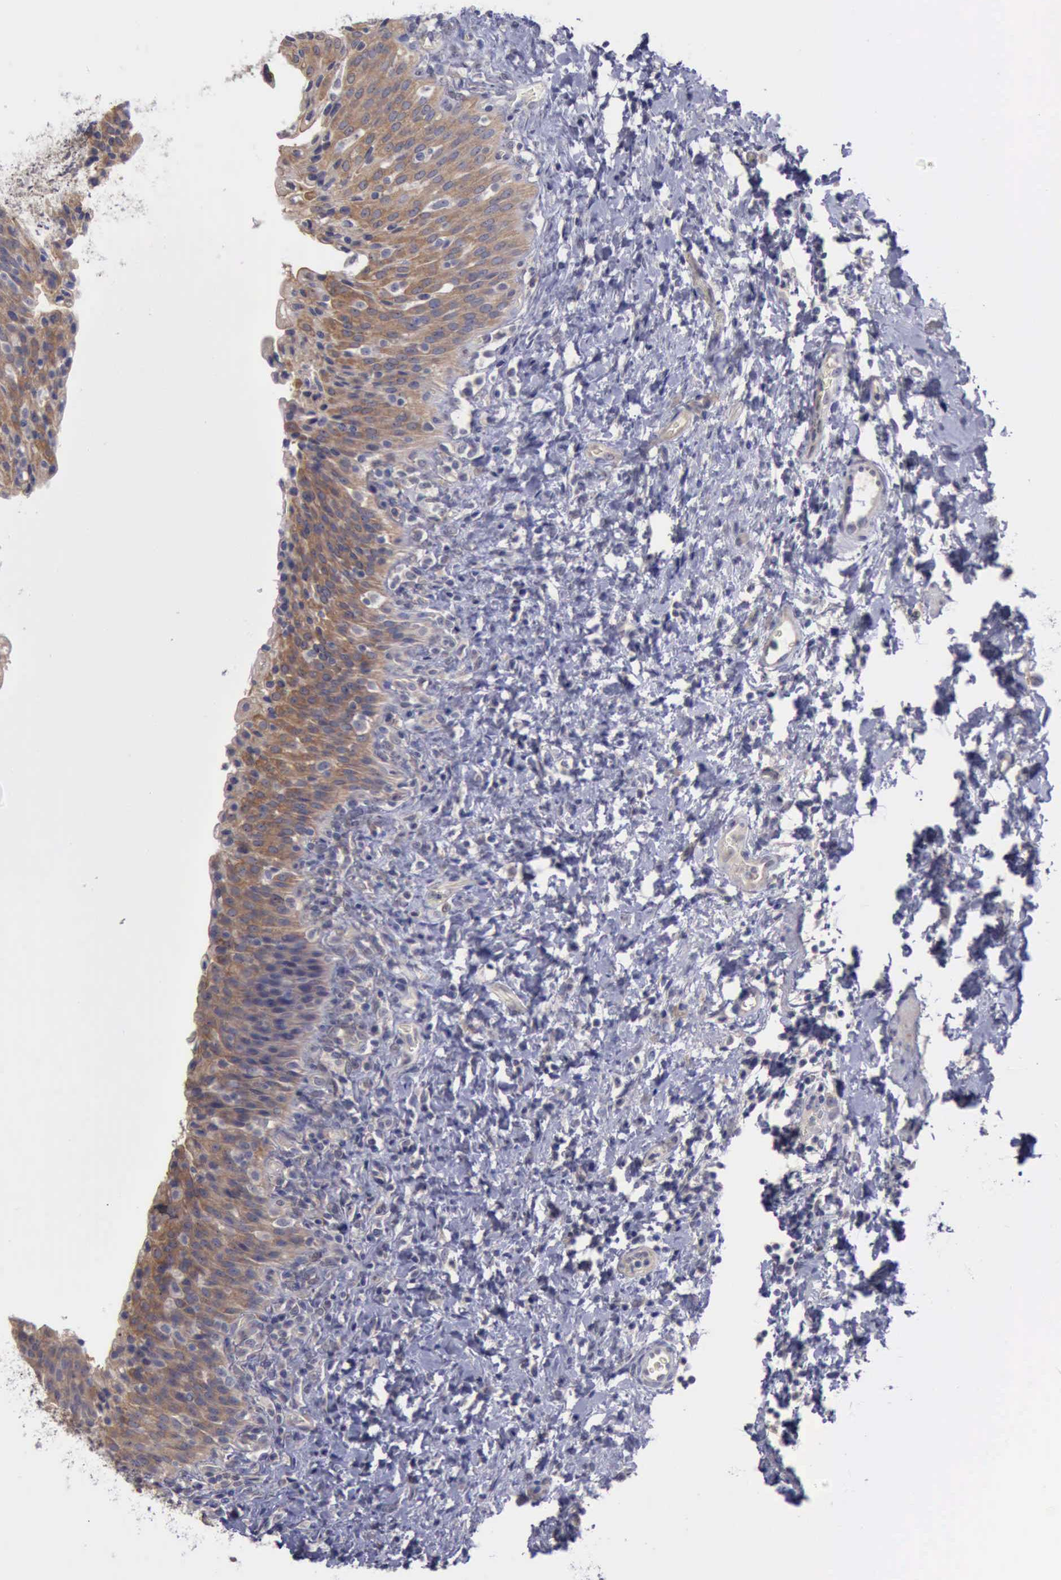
{"staining": {"intensity": "moderate", "quantity": ">75%", "location": "cytoplasmic/membranous"}, "tissue": "urinary bladder", "cell_type": "Urothelial cells", "image_type": "normal", "snomed": [{"axis": "morphology", "description": "Normal tissue, NOS"}, {"axis": "topography", "description": "Urinary bladder"}], "caption": "Protein expression analysis of benign urinary bladder reveals moderate cytoplasmic/membranous staining in about >75% of urothelial cells. The staining is performed using DAB brown chromogen to label protein expression. The nuclei are counter-stained blue using hematoxylin.", "gene": "PHKA1", "patient": {"sex": "male", "age": 51}}